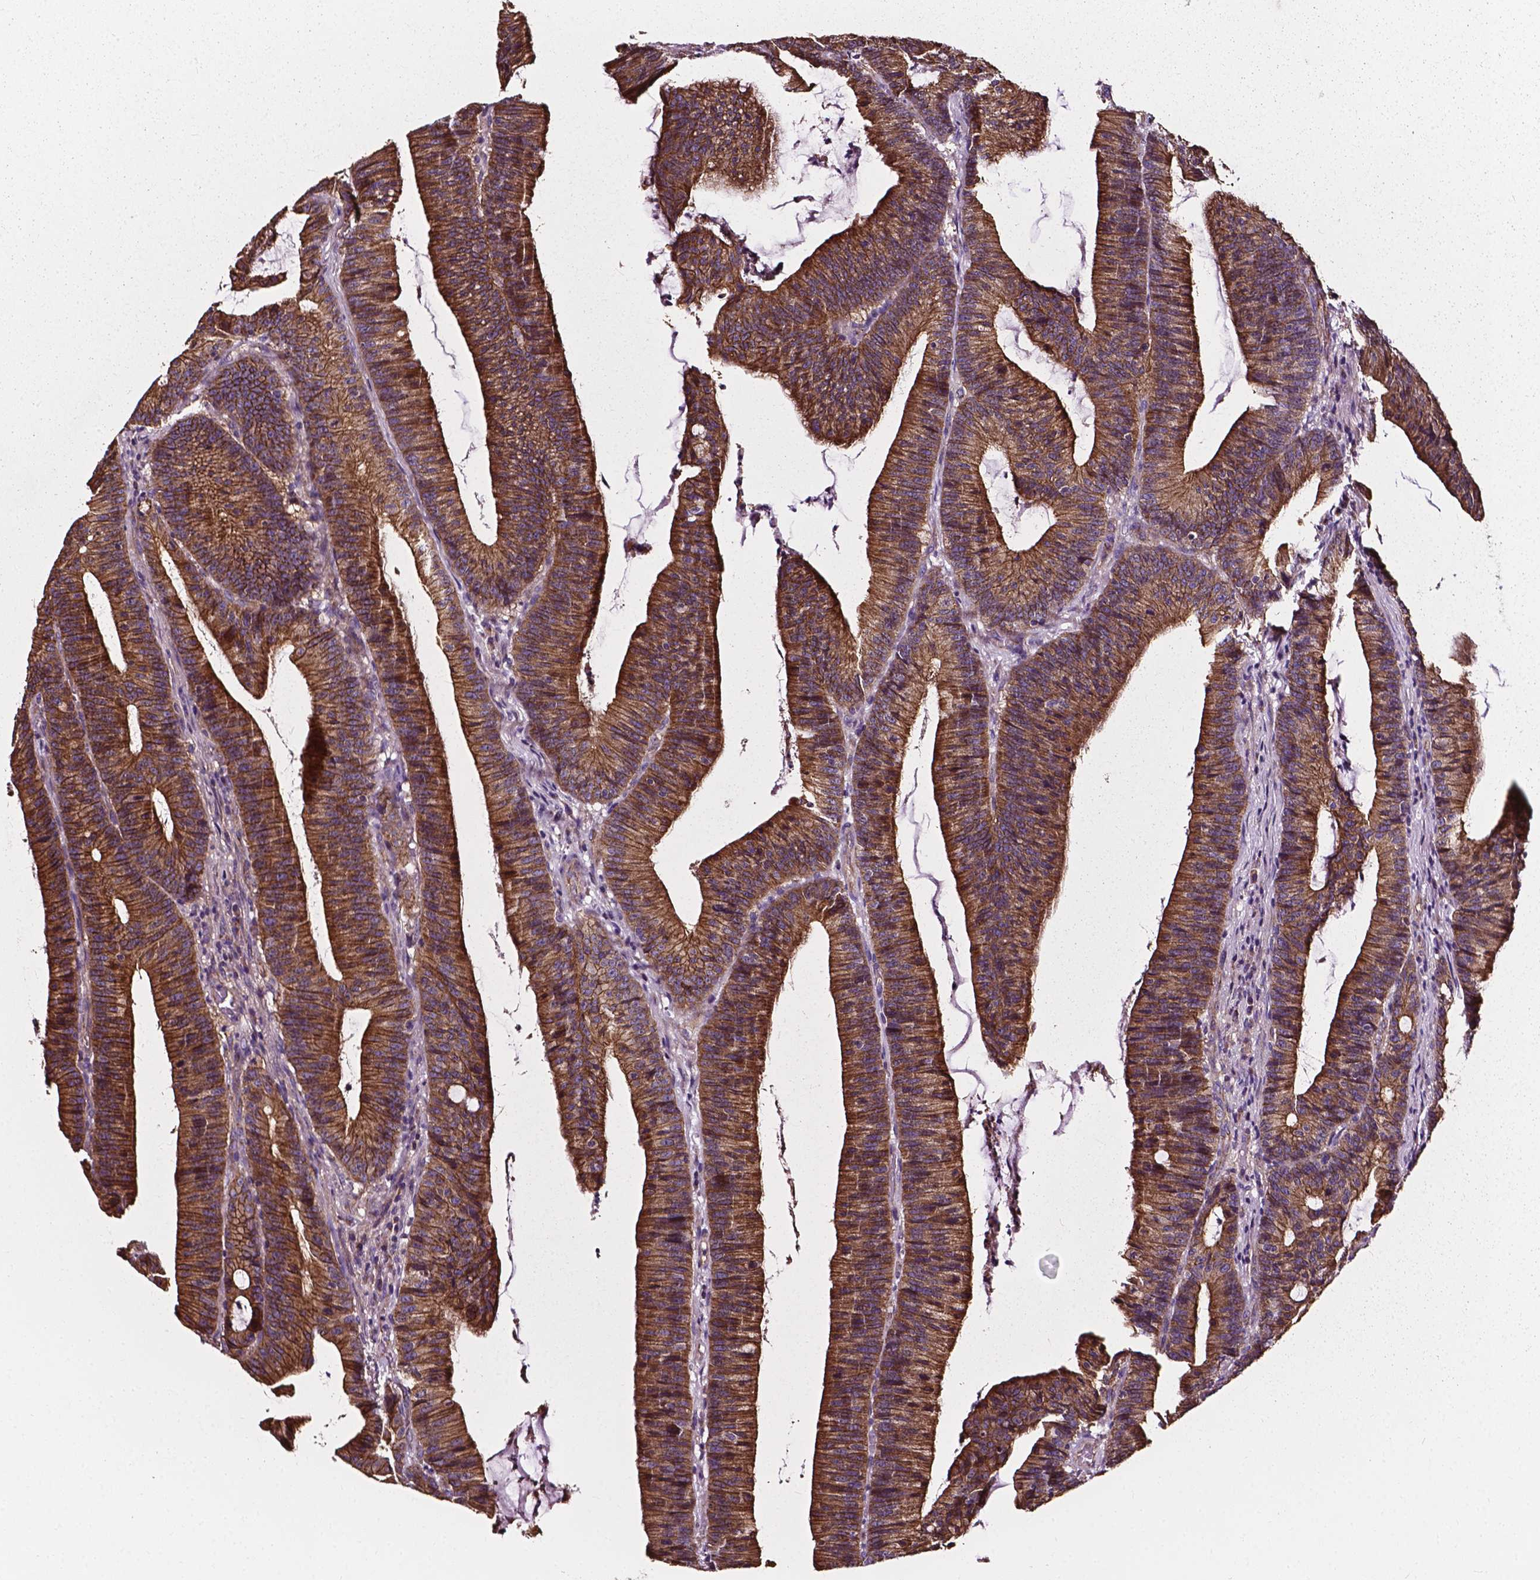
{"staining": {"intensity": "moderate", "quantity": ">75%", "location": "cytoplasmic/membranous"}, "tissue": "colorectal cancer", "cell_type": "Tumor cells", "image_type": "cancer", "snomed": [{"axis": "morphology", "description": "Adenocarcinoma, NOS"}, {"axis": "topography", "description": "Colon"}], "caption": "Colorectal cancer (adenocarcinoma) stained for a protein (brown) demonstrates moderate cytoplasmic/membranous positive positivity in about >75% of tumor cells.", "gene": "ATG16L1", "patient": {"sex": "female", "age": 78}}